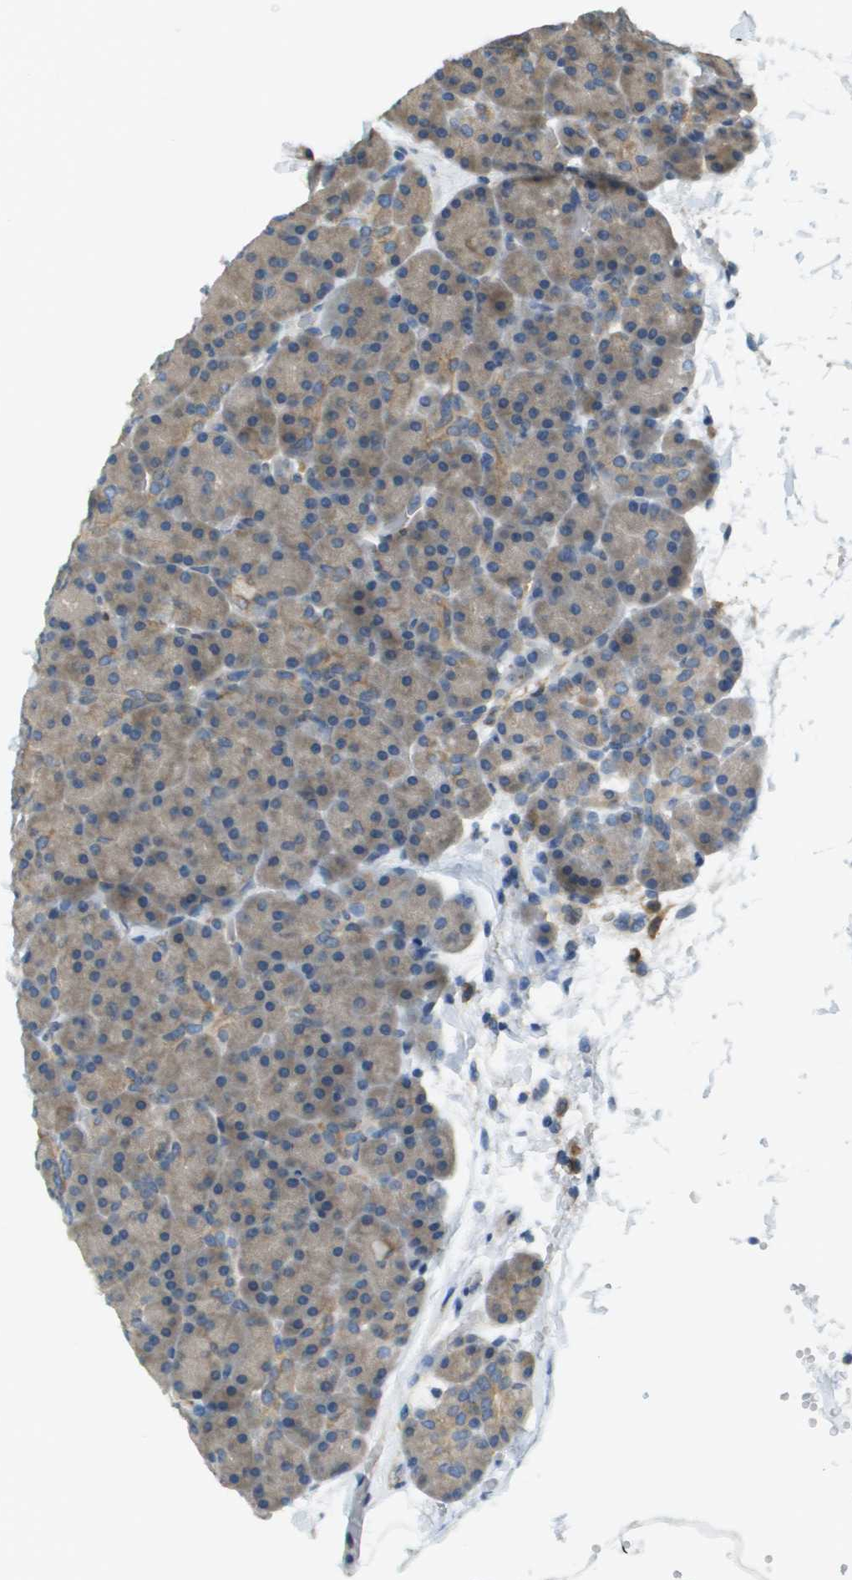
{"staining": {"intensity": "moderate", "quantity": ">75%", "location": "cytoplasmic/membranous"}, "tissue": "pancreas", "cell_type": "Exocrine glandular cells", "image_type": "normal", "snomed": [{"axis": "morphology", "description": "Normal tissue, NOS"}, {"axis": "topography", "description": "Pancreas"}], "caption": "Immunohistochemical staining of unremarkable pancreas demonstrates medium levels of moderate cytoplasmic/membranous positivity in about >75% of exocrine glandular cells.", "gene": "CORO1B", "patient": {"sex": "female", "age": 35}}